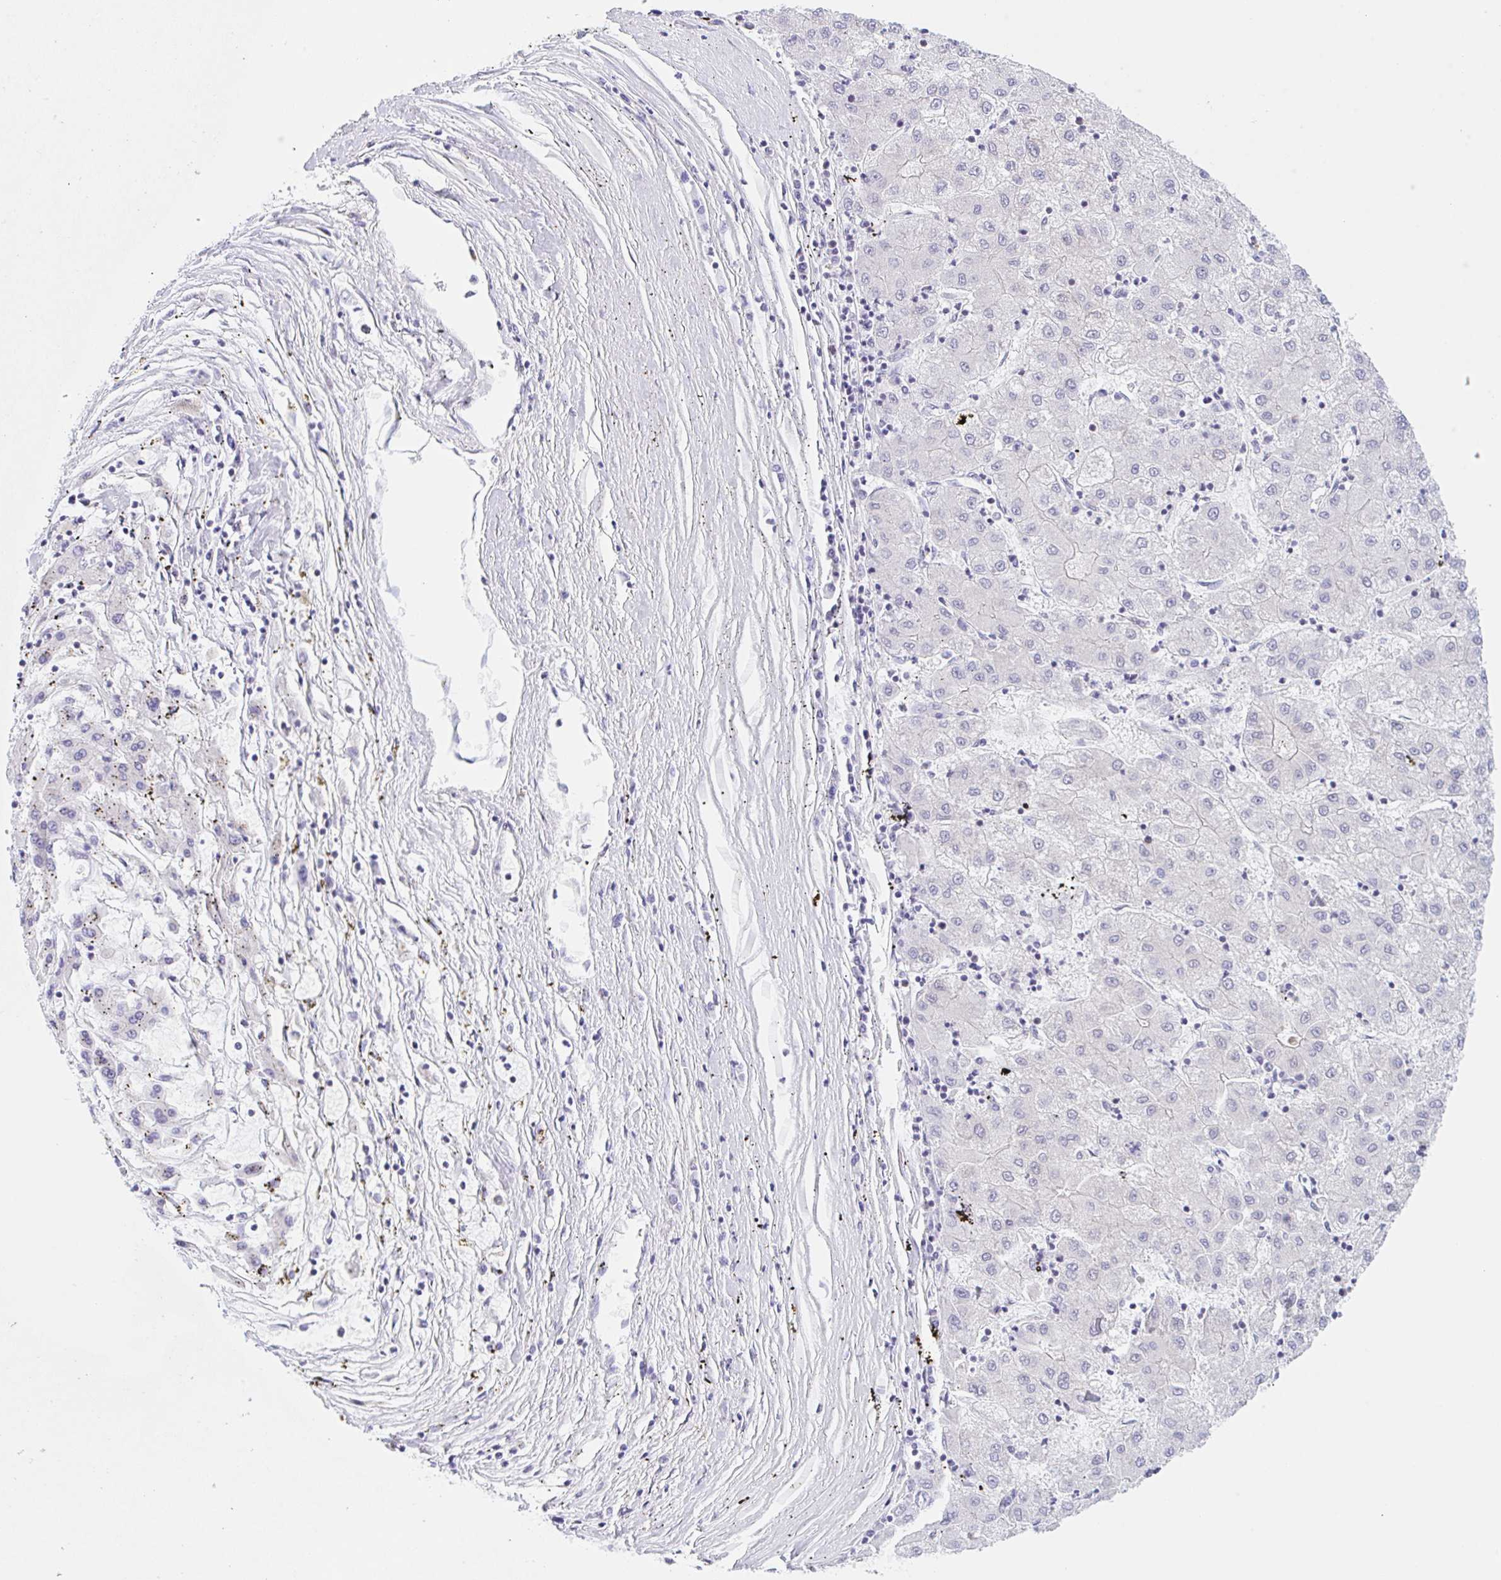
{"staining": {"intensity": "negative", "quantity": "none", "location": "none"}, "tissue": "liver cancer", "cell_type": "Tumor cells", "image_type": "cancer", "snomed": [{"axis": "morphology", "description": "Carcinoma, Hepatocellular, NOS"}, {"axis": "topography", "description": "Liver"}], "caption": "There is no significant staining in tumor cells of liver cancer (hepatocellular carcinoma). Nuclei are stained in blue.", "gene": "TBPL2", "patient": {"sex": "male", "age": 72}}